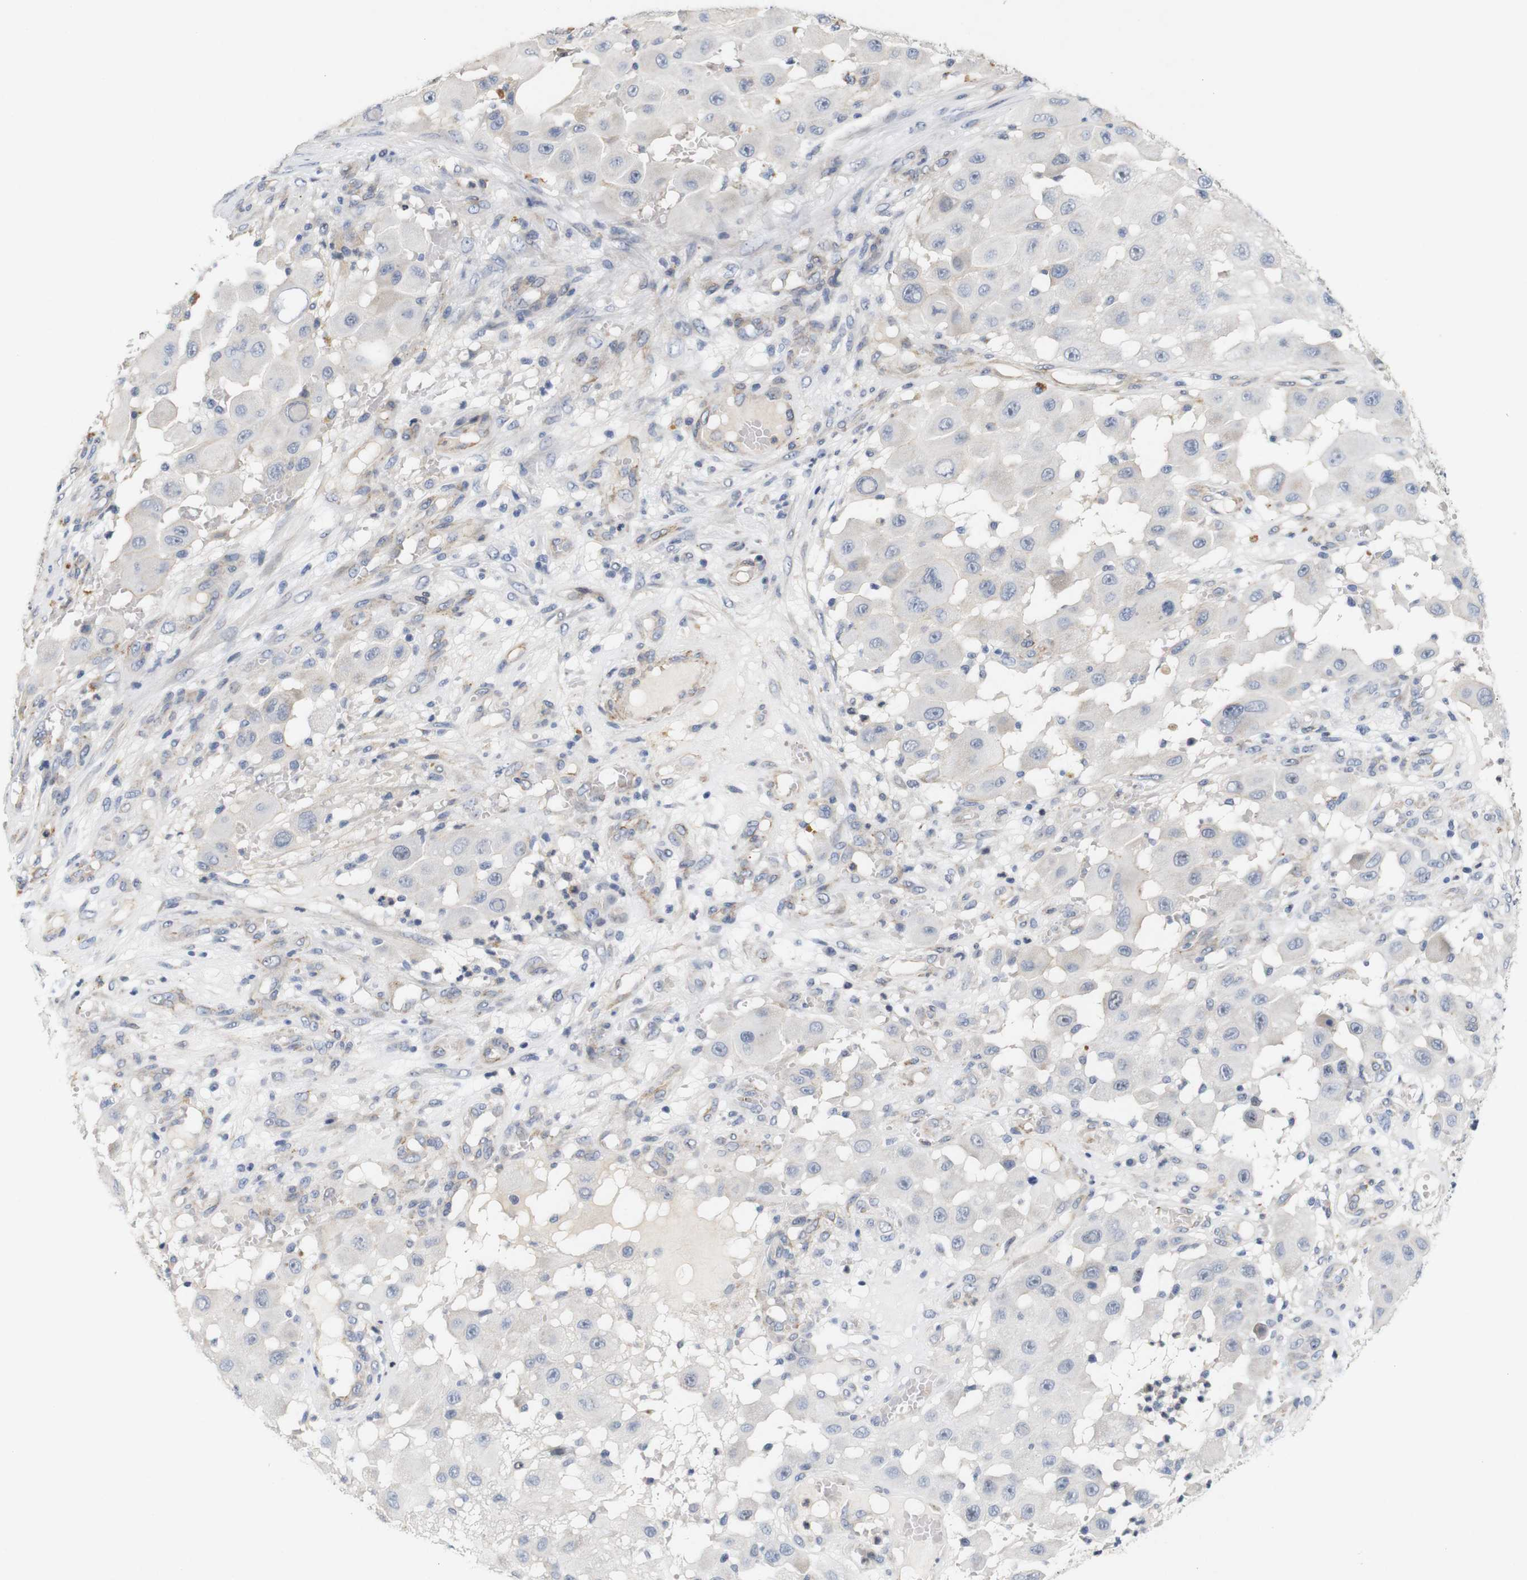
{"staining": {"intensity": "negative", "quantity": "none", "location": "none"}, "tissue": "melanoma", "cell_type": "Tumor cells", "image_type": "cancer", "snomed": [{"axis": "morphology", "description": "Malignant melanoma, NOS"}, {"axis": "topography", "description": "Skin"}], "caption": "A histopathology image of melanoma stained for a protein shows no brown staining in tumor cells. Nuclei are stained in blue.", "gene": "CYB561", "patient": {"sex": "female", "age": 81}}